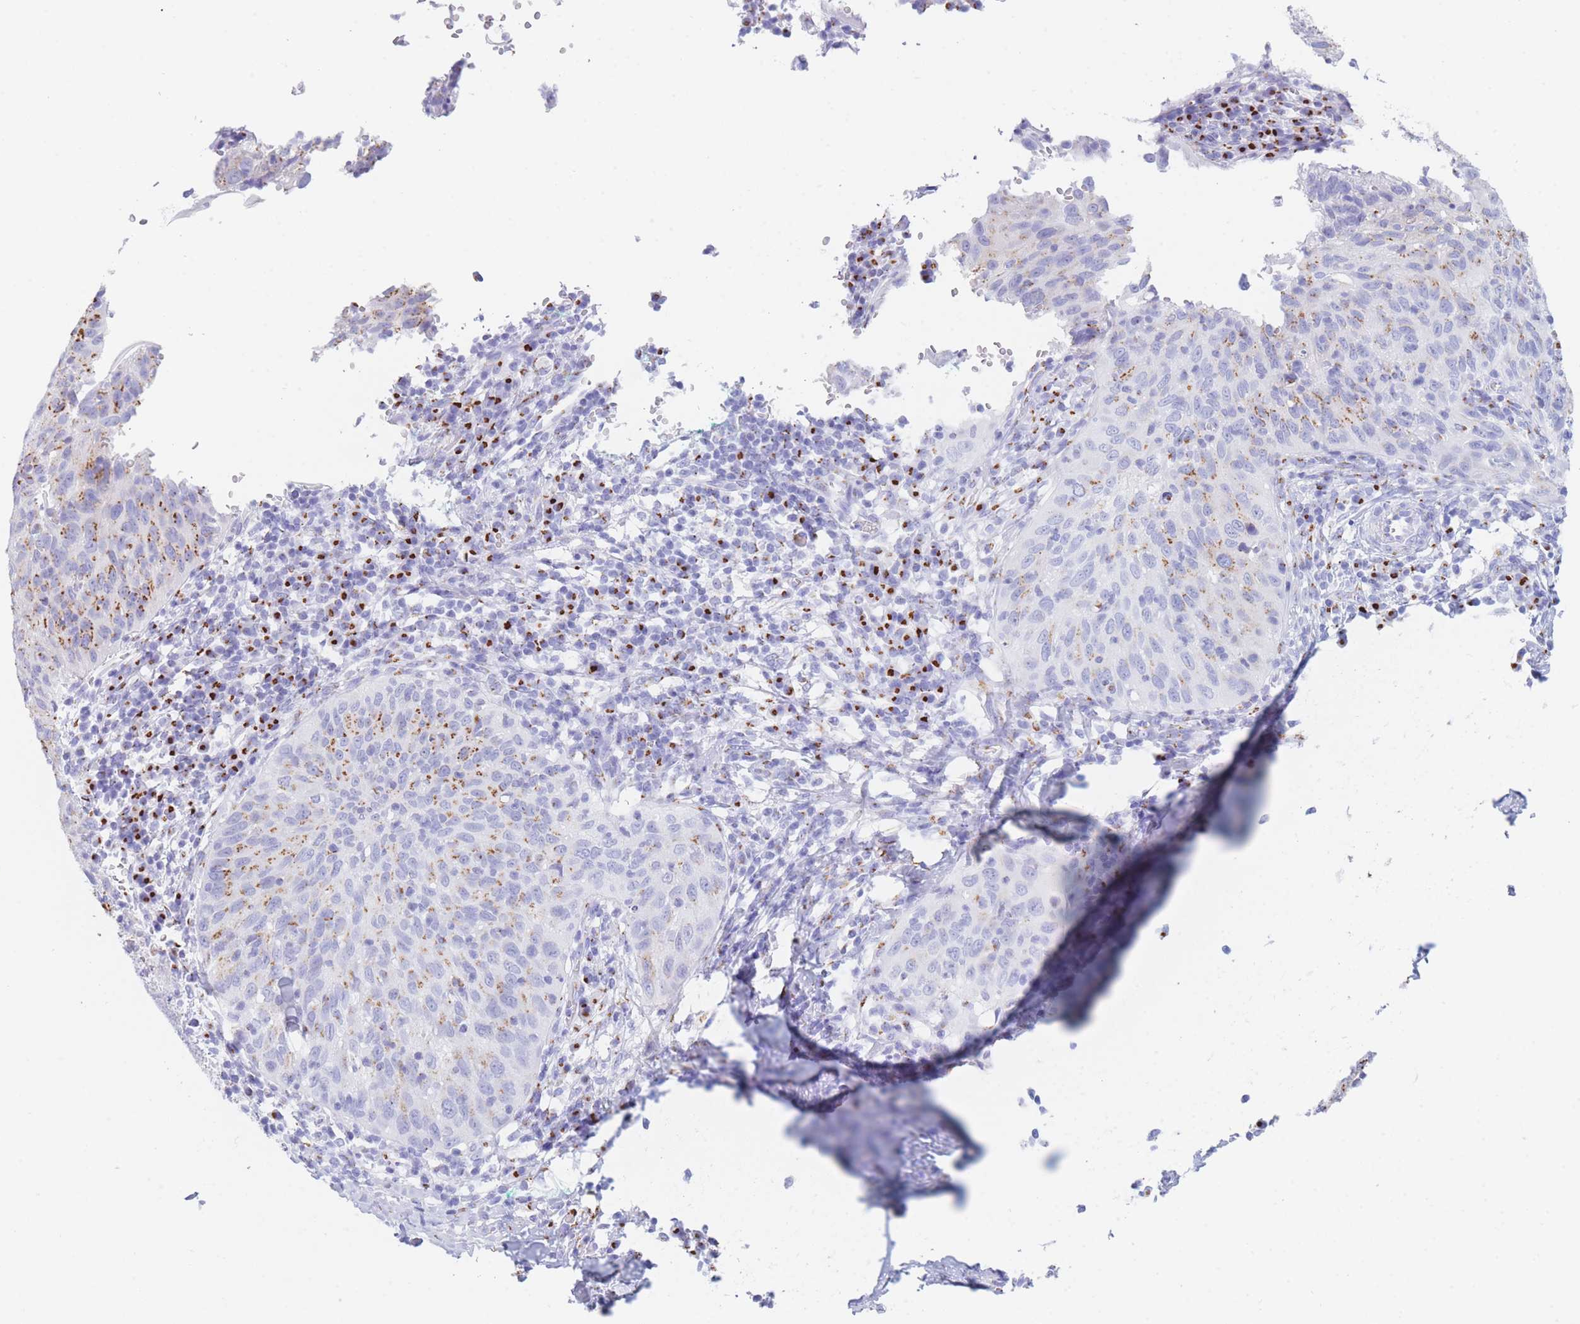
{"staining": {"intensity": "weak", "quantity": "25%-75%", "location": "cytoplasmic/membranous"}, "tissue": "cervical cancer", "cell_type": "Tumor cells", "image_type": "cancer", "snomed": [{"axis": "morphology", "description": "Squamous cell carcinoma, NOS"}, {"axis": "topography", "description": "Cervix"}], "caption": "This micrograph demonstrates immunohistochemistry staining of human cervical cancer, with low weak cytoplasmic/membranous expression in about 25%-75% of tumor cells.", "gene": "FAM3C", "patient": {"sex": "female", "age": 30}}